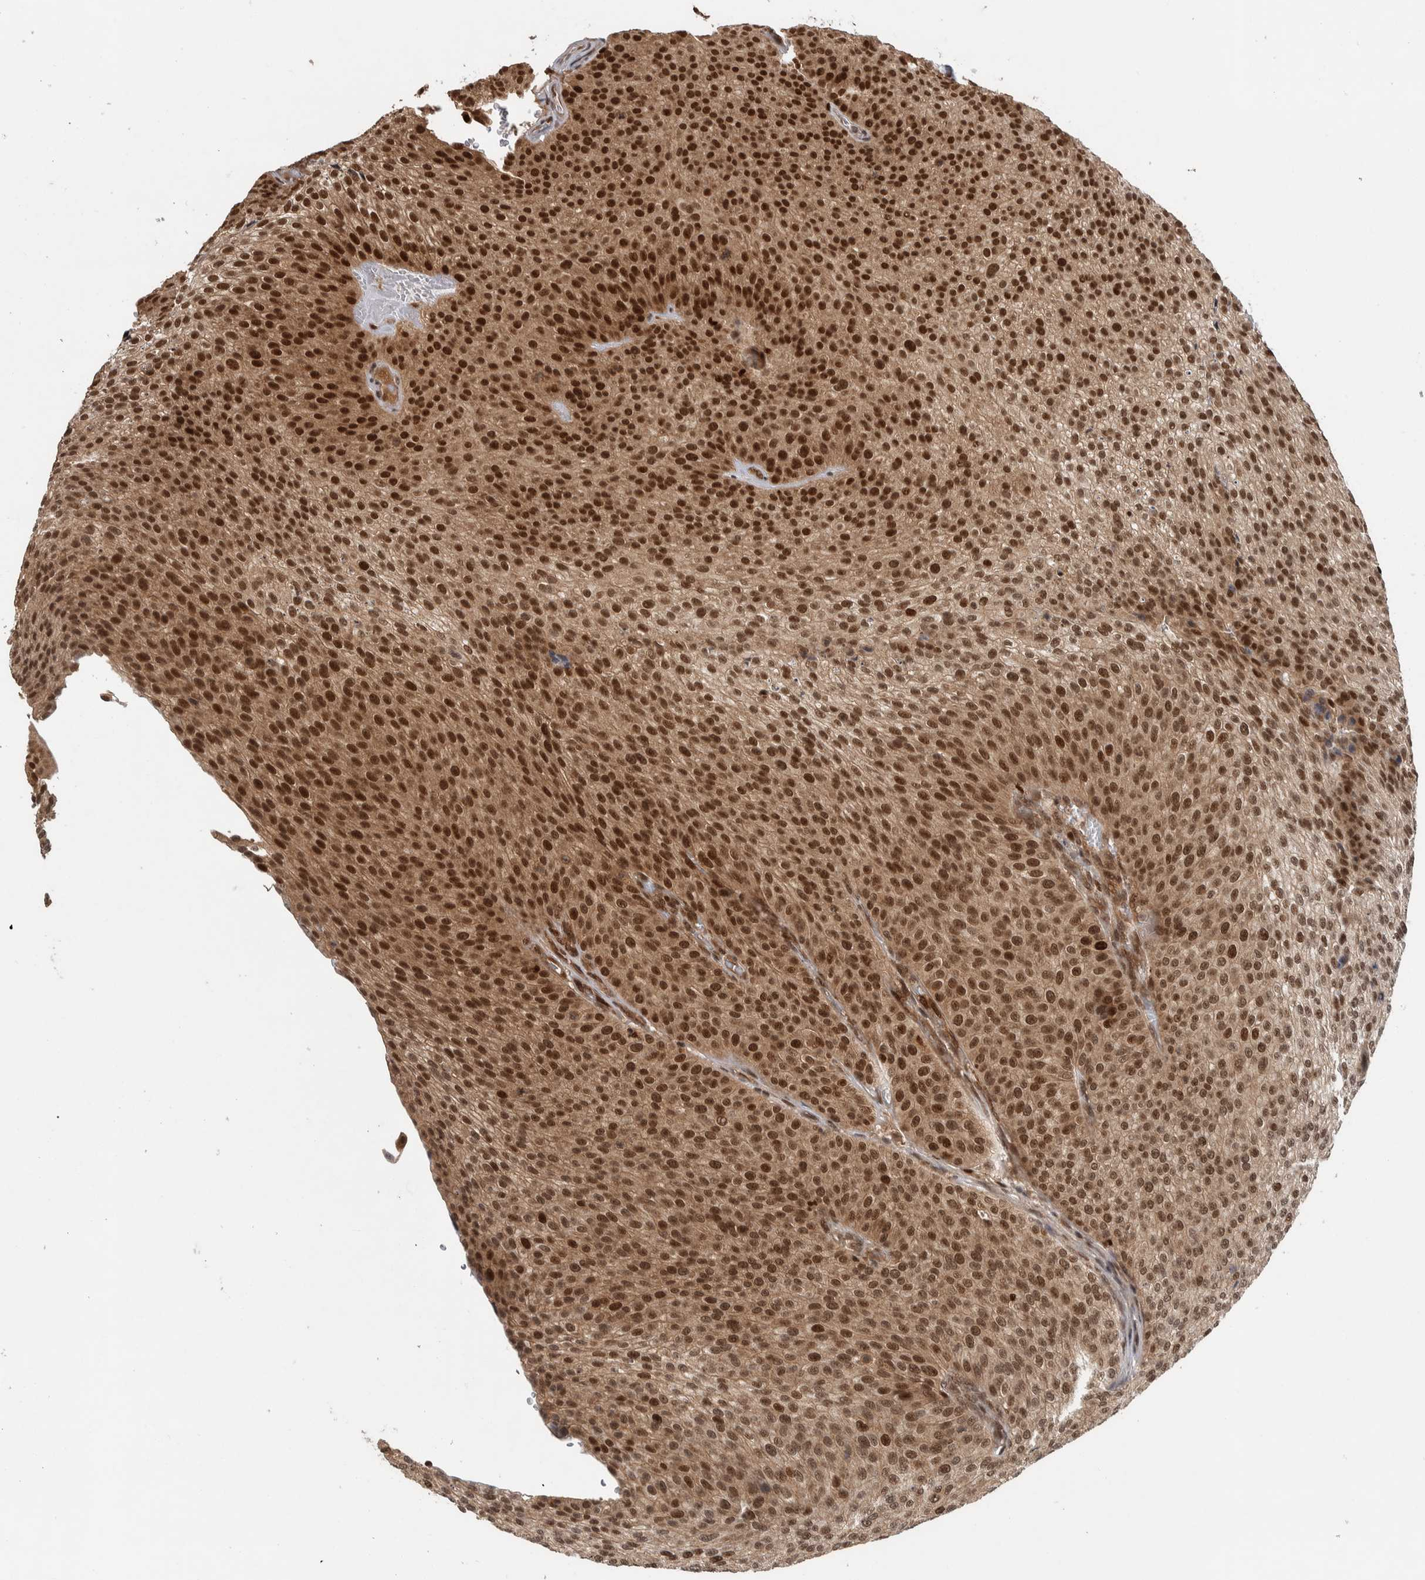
{"staining": {"intensity": "strong", "quantity": ">75%", "location": "cytoplasmic/membranous,nuclear"}, "tissue": "urothelial cancer", "cell_type": "Tumor cells", "image_type": "cancer", "snomed": [{"axis": "morphology", "description": "Urothelial carcinoma, Low grade"}, {"axis": "topography", "description": "Smooth muscle"}, {"axis": "topography", "description": "Urinary bladder"}], "caption": "This is a photomicrograph of IHC staining of urothelial cancer, which shows strong positivity in the cytoplasmic/membranous and nuclear of tumor cells.", "gene": "RPS6KA4", "patient": {"sex": "male", "age": 60}}